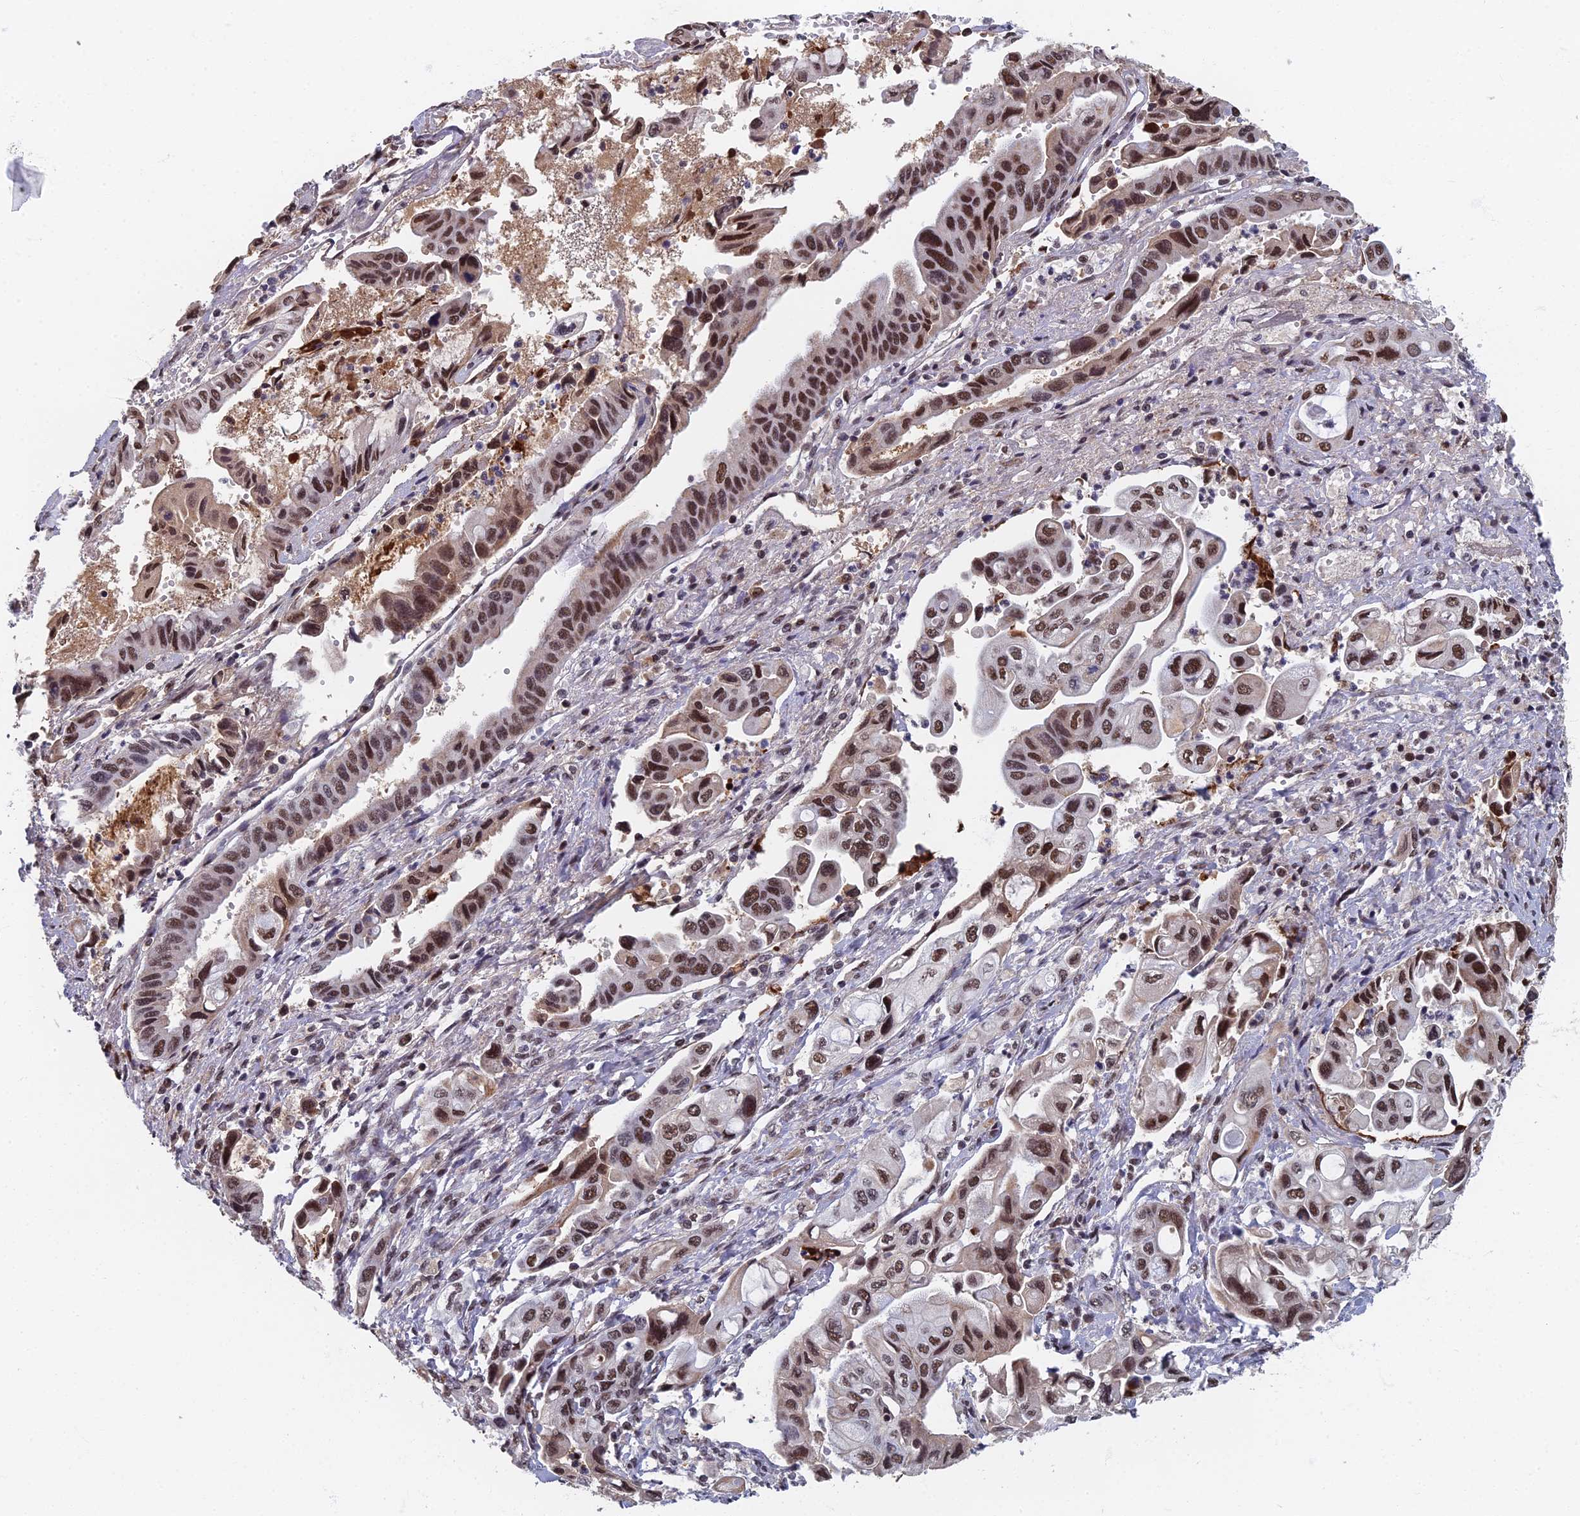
{"staining": {"intensity": "moderate", "quantity": ">75%", "location": "nuclear"}, "tissue": "pancreatic cancer", "cell_type": "Tumor cells", "image_type": "cancer", "snomed": [{"axis": "morphology", "description": "Adenocarcinoma, NOS"}, {"axis": "topography", "description": "Pancreas"}], "caption": "Immunohistochemical staining of adenocarcinoma (pancreatic) reveals medium levels of moderate nuclear protein expression in about >75% of tumor cells.", "gene": "TAF13", "patient": {"sex": "female", "age": 50}}